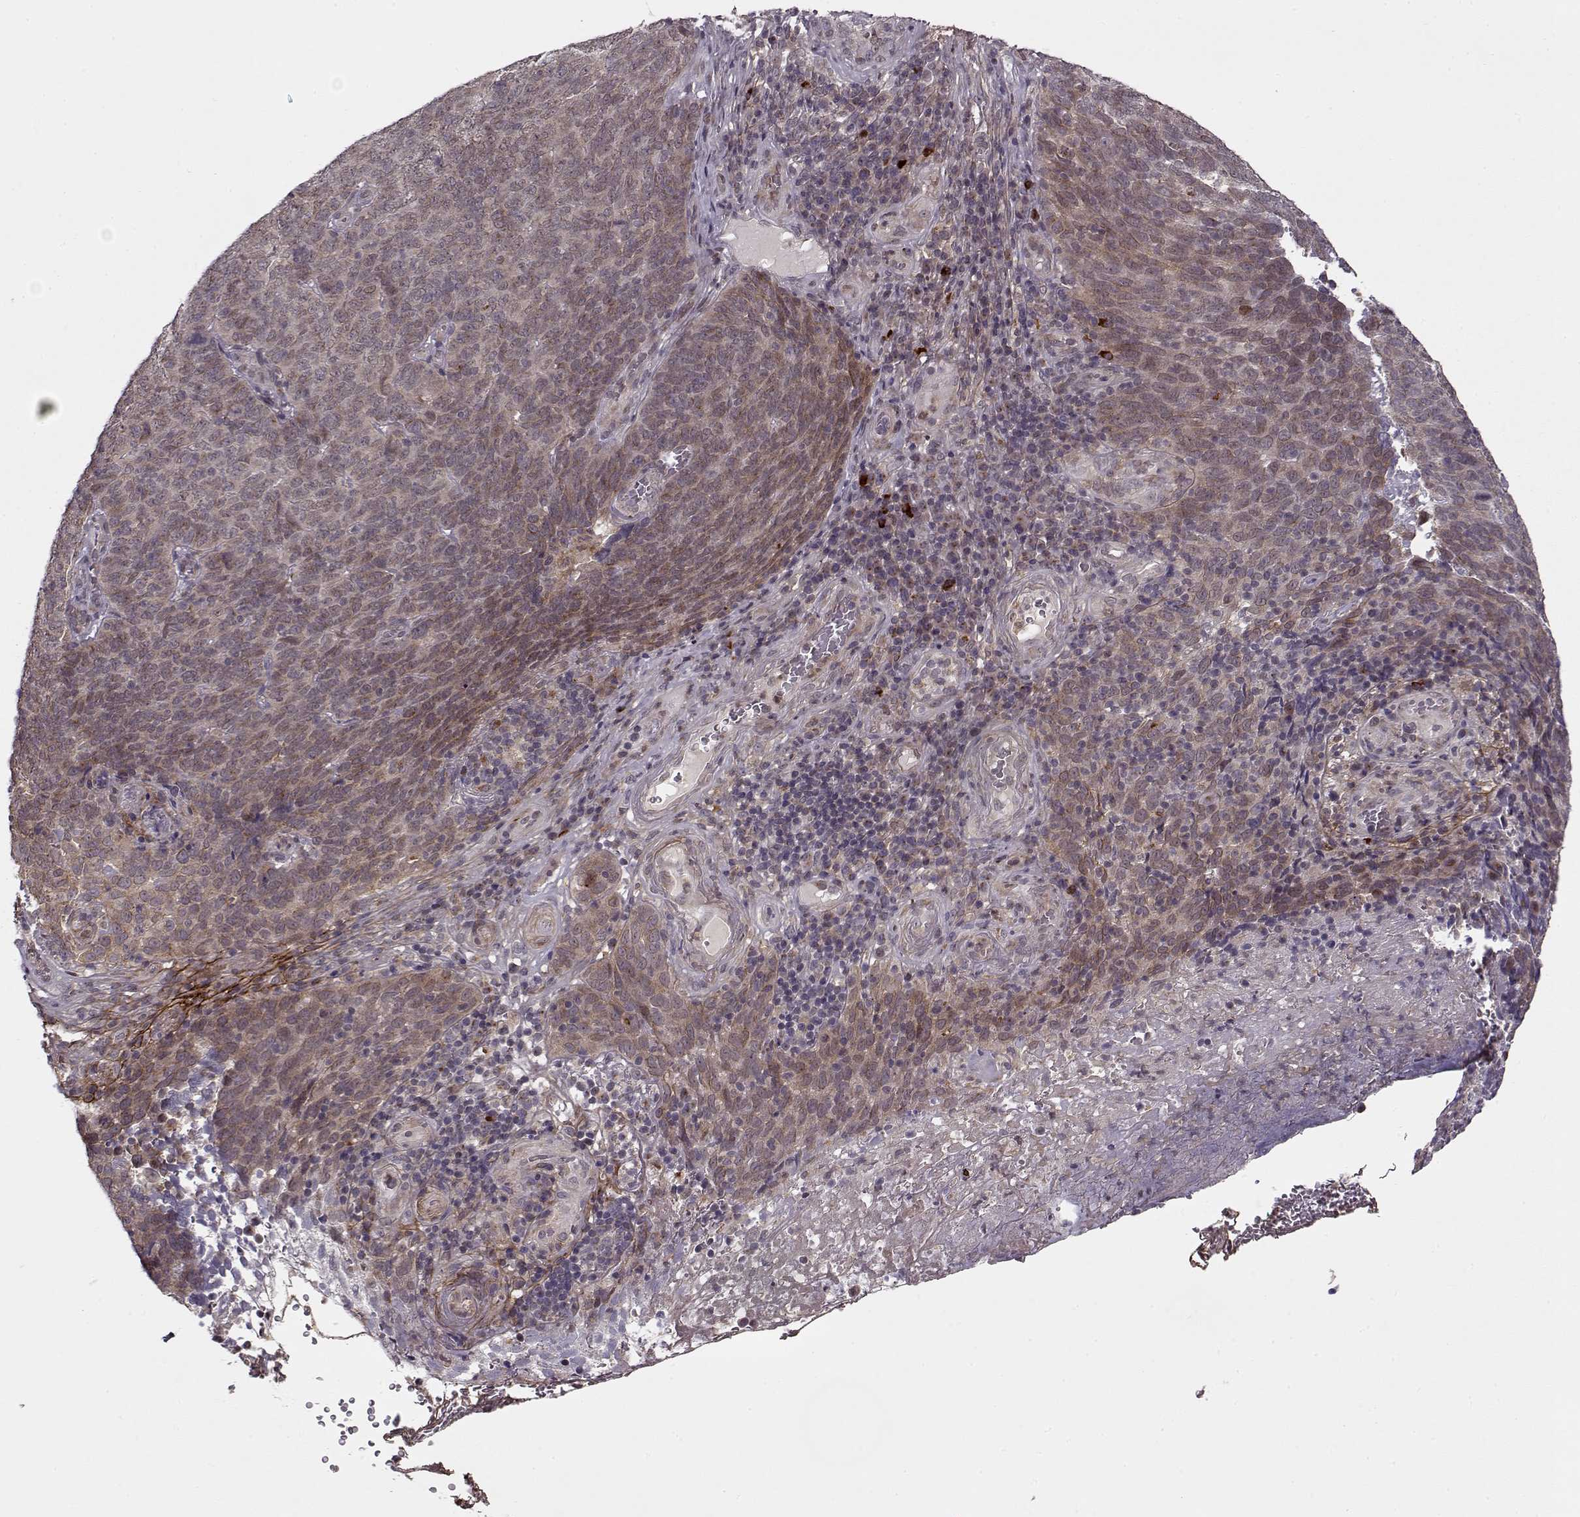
{"staining": {"intensity": "weak", "quantity": ">75%", "location": "cytoplasmic/membranous"}, "tissue": "skin cancer", "cell_type": "Tumor cells", "image_type": "cancer", "snomed": [{"axis": "morphology", "description": "Squamous cell carcinoma, NOS"}, {"axis": "topography", "description": "Skin"}, {"axis": "topography", "description": "Anal"}], "caption": "Weak cytoplasmic/membranous staining is identified in about >75% of tumor cells in skin squamous cell carcinoma.", "gene": "DENND4B", "patient": {"sex": "female", "age": 51}}